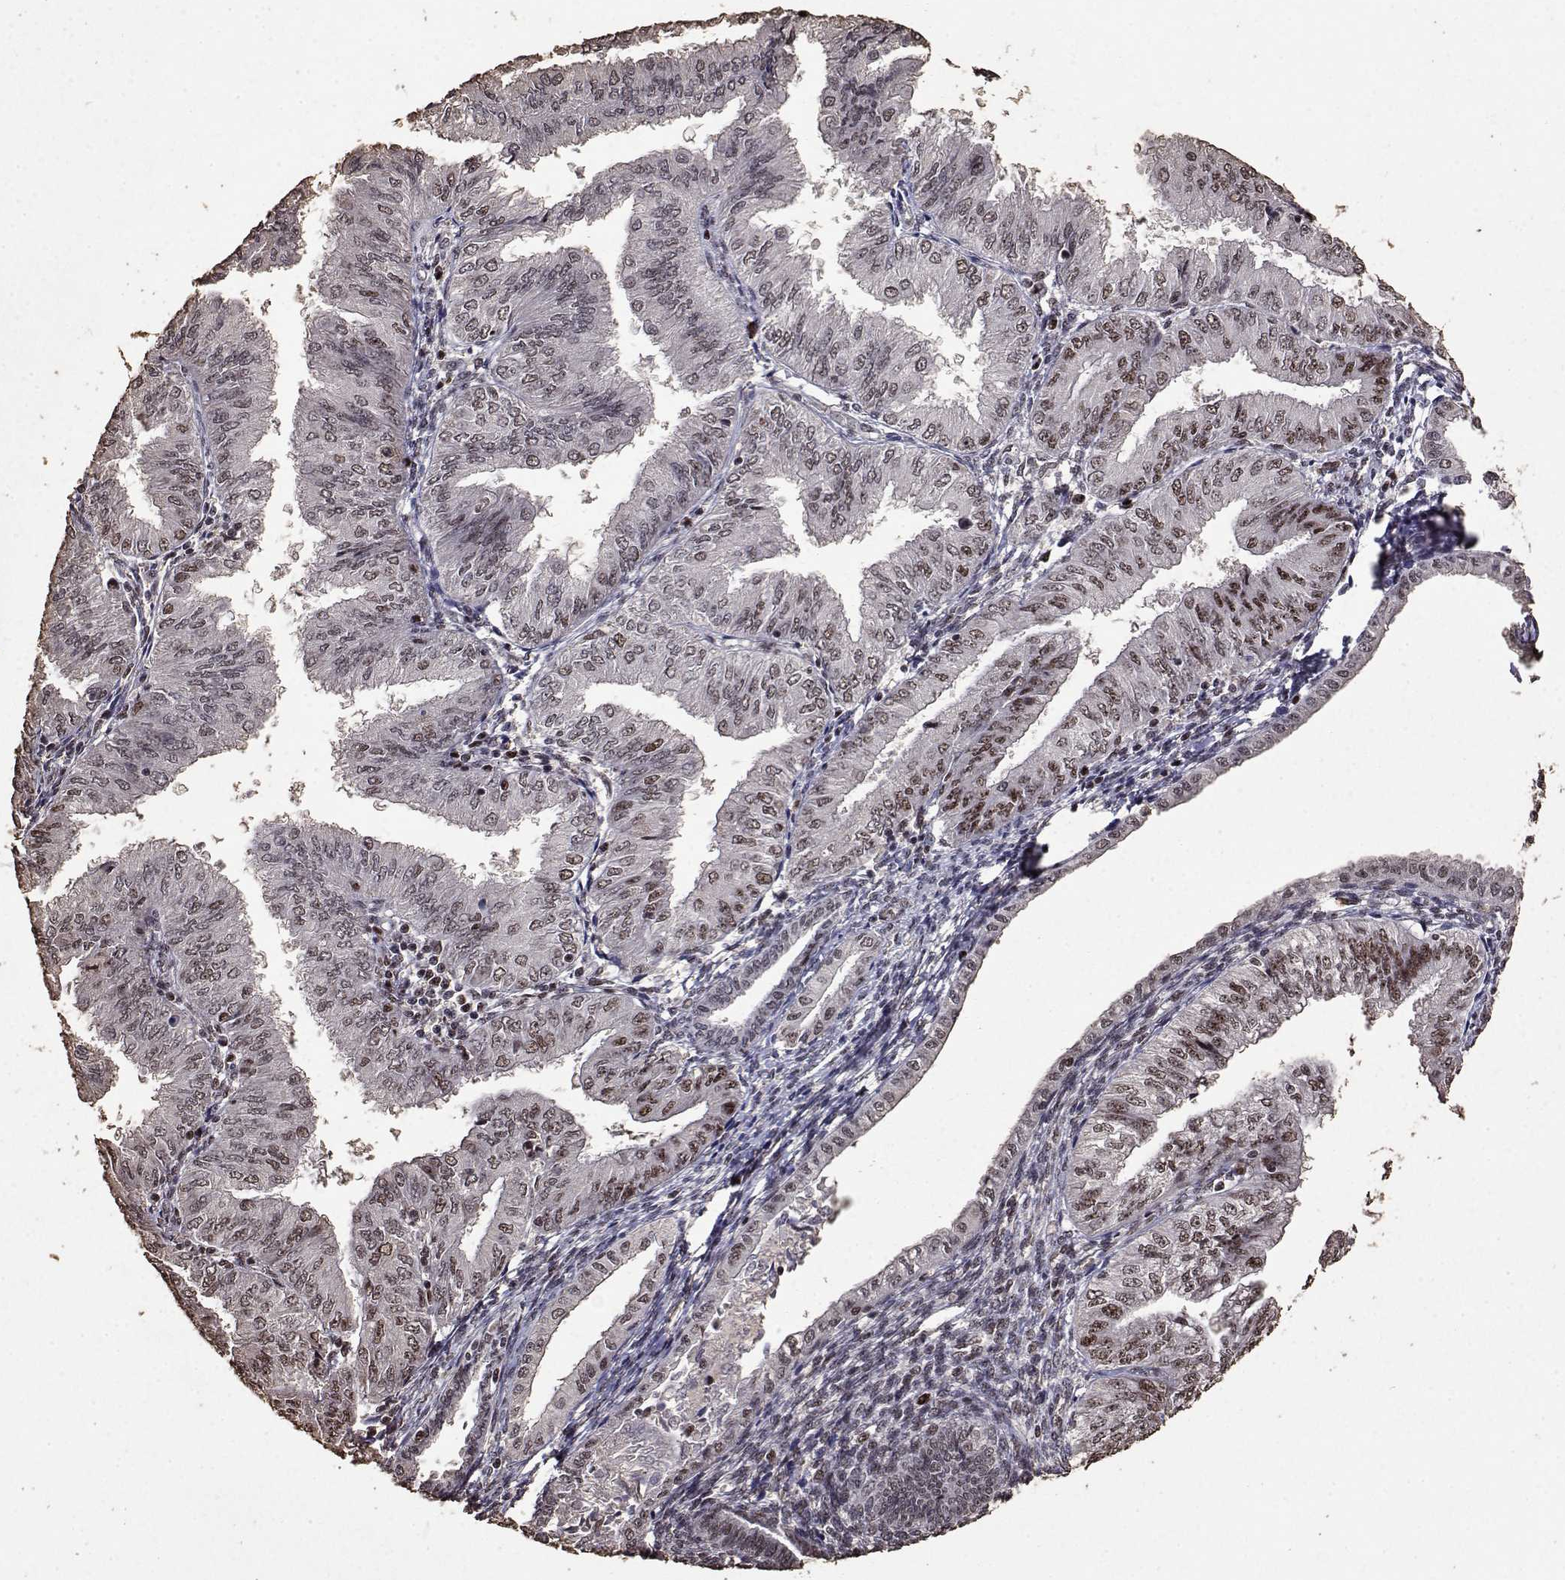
{"staining": {"intensity": "weak", "quantity": "25%-75%", "location": "nuclear"}, "tissue": "endometrial cancer", "cell_type": "Tumor cells", "image_type": "cancer", "snomed": [{"axis": "morphology", "description": "Adenocarcinoma, NOS"}, {"axis": "topography", "description": "Endometrium"}], "caption": "Immunohistochemistry (IHC) of endometrial cancer exhibits low levels of weak nuclear expression in approximately 25%-75% of tumor cells.", "gene": "TOE1", "patient": {"sex": "female", "age": 53}}